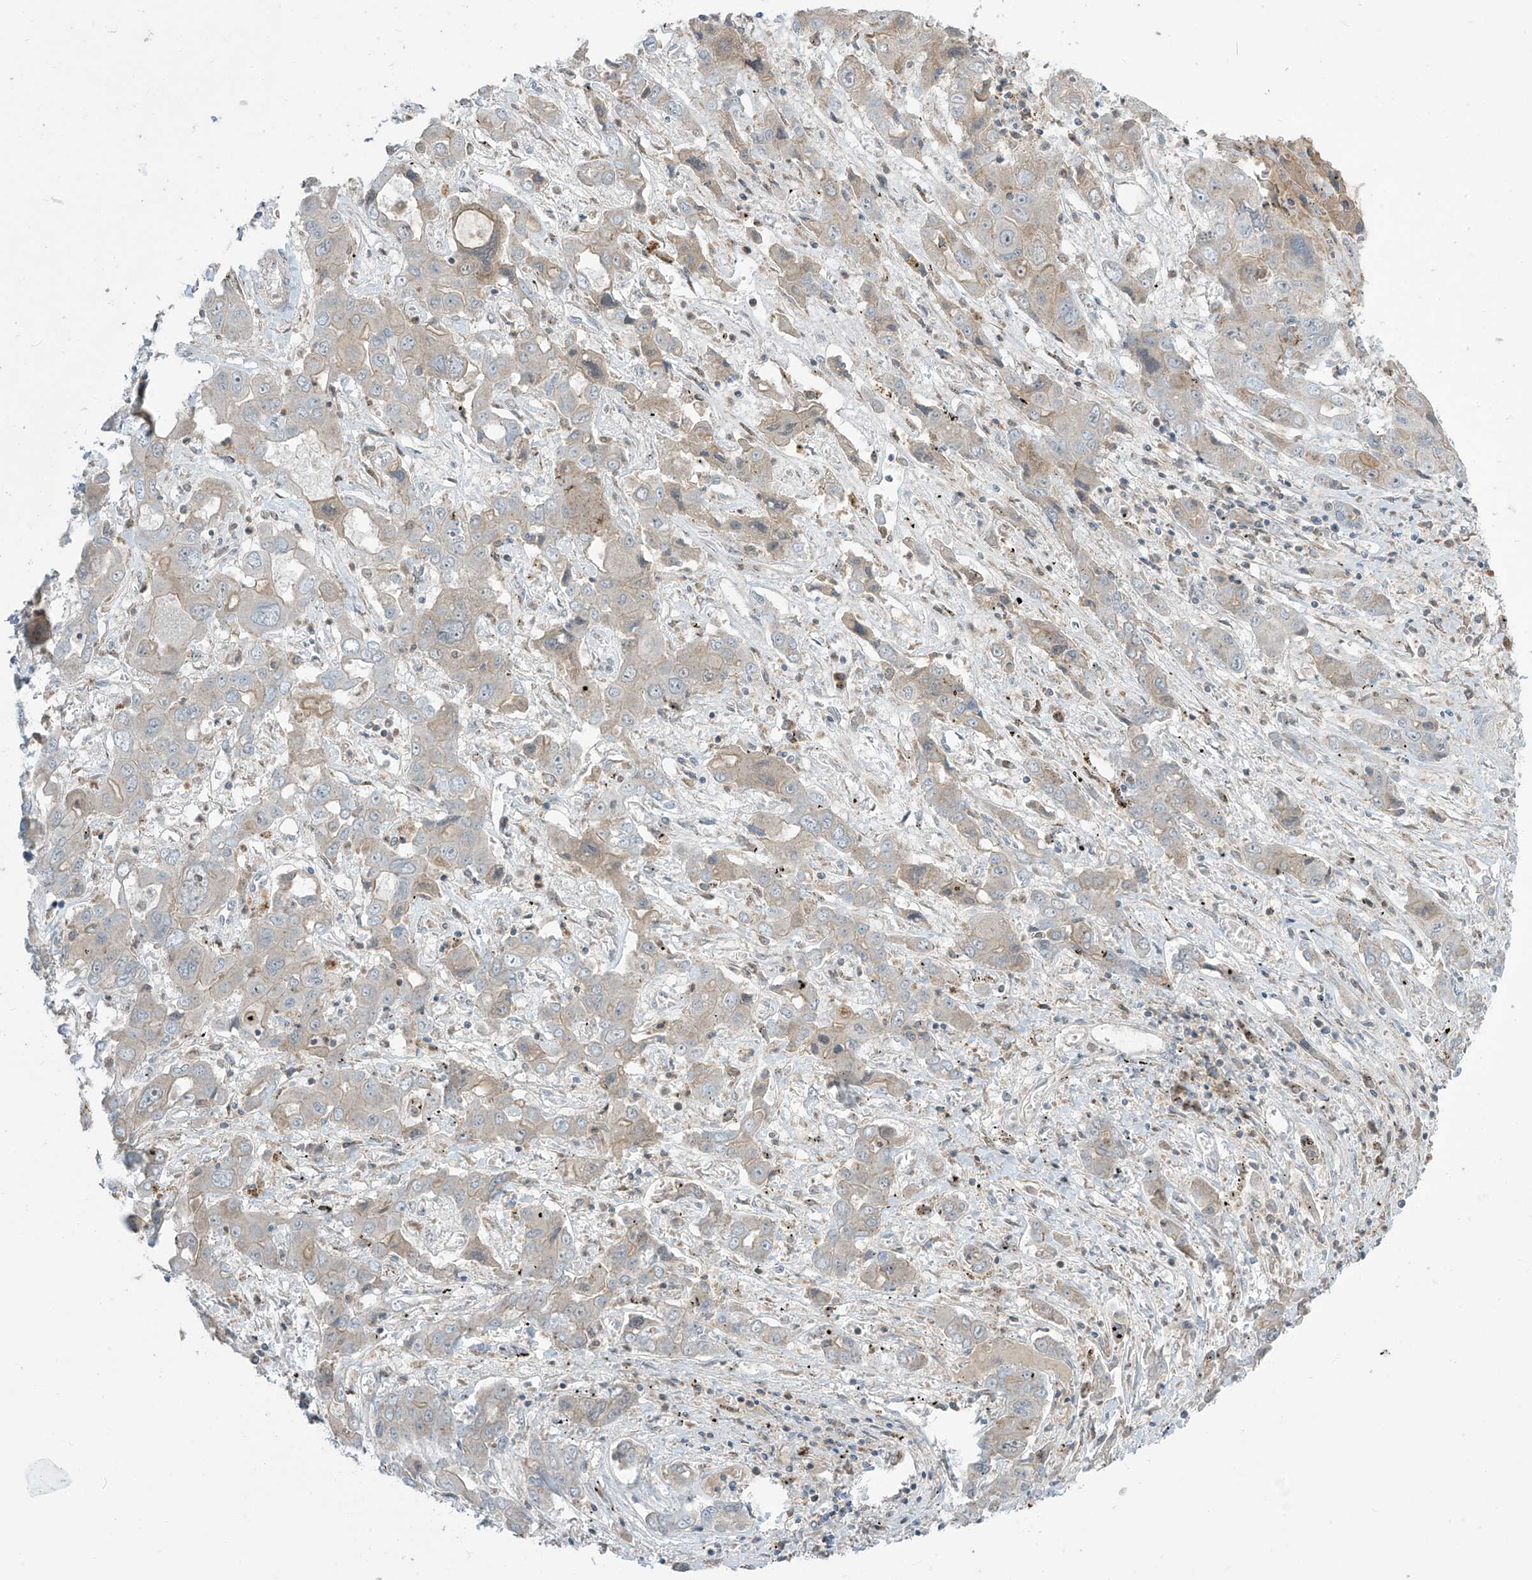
{"staining": {"intensity": "weak", "quantity": "<25%", "location": "cytoplasmic/membranous"}, "tissue": "liver cancer", "cell_type": "Tumor cells", "image_type": "cancer", "snomed": [{"axis": "morphology", "description": "Cholangiocarcinoma"}, {"axis": "topography", "description": "Liver"}], "caption": "IHC of human cholangiocarcinoma (liver) exhibits no expression in tumor cells.", "gene": "PARVG", "patient": {"sex": "male", "age": 67}}